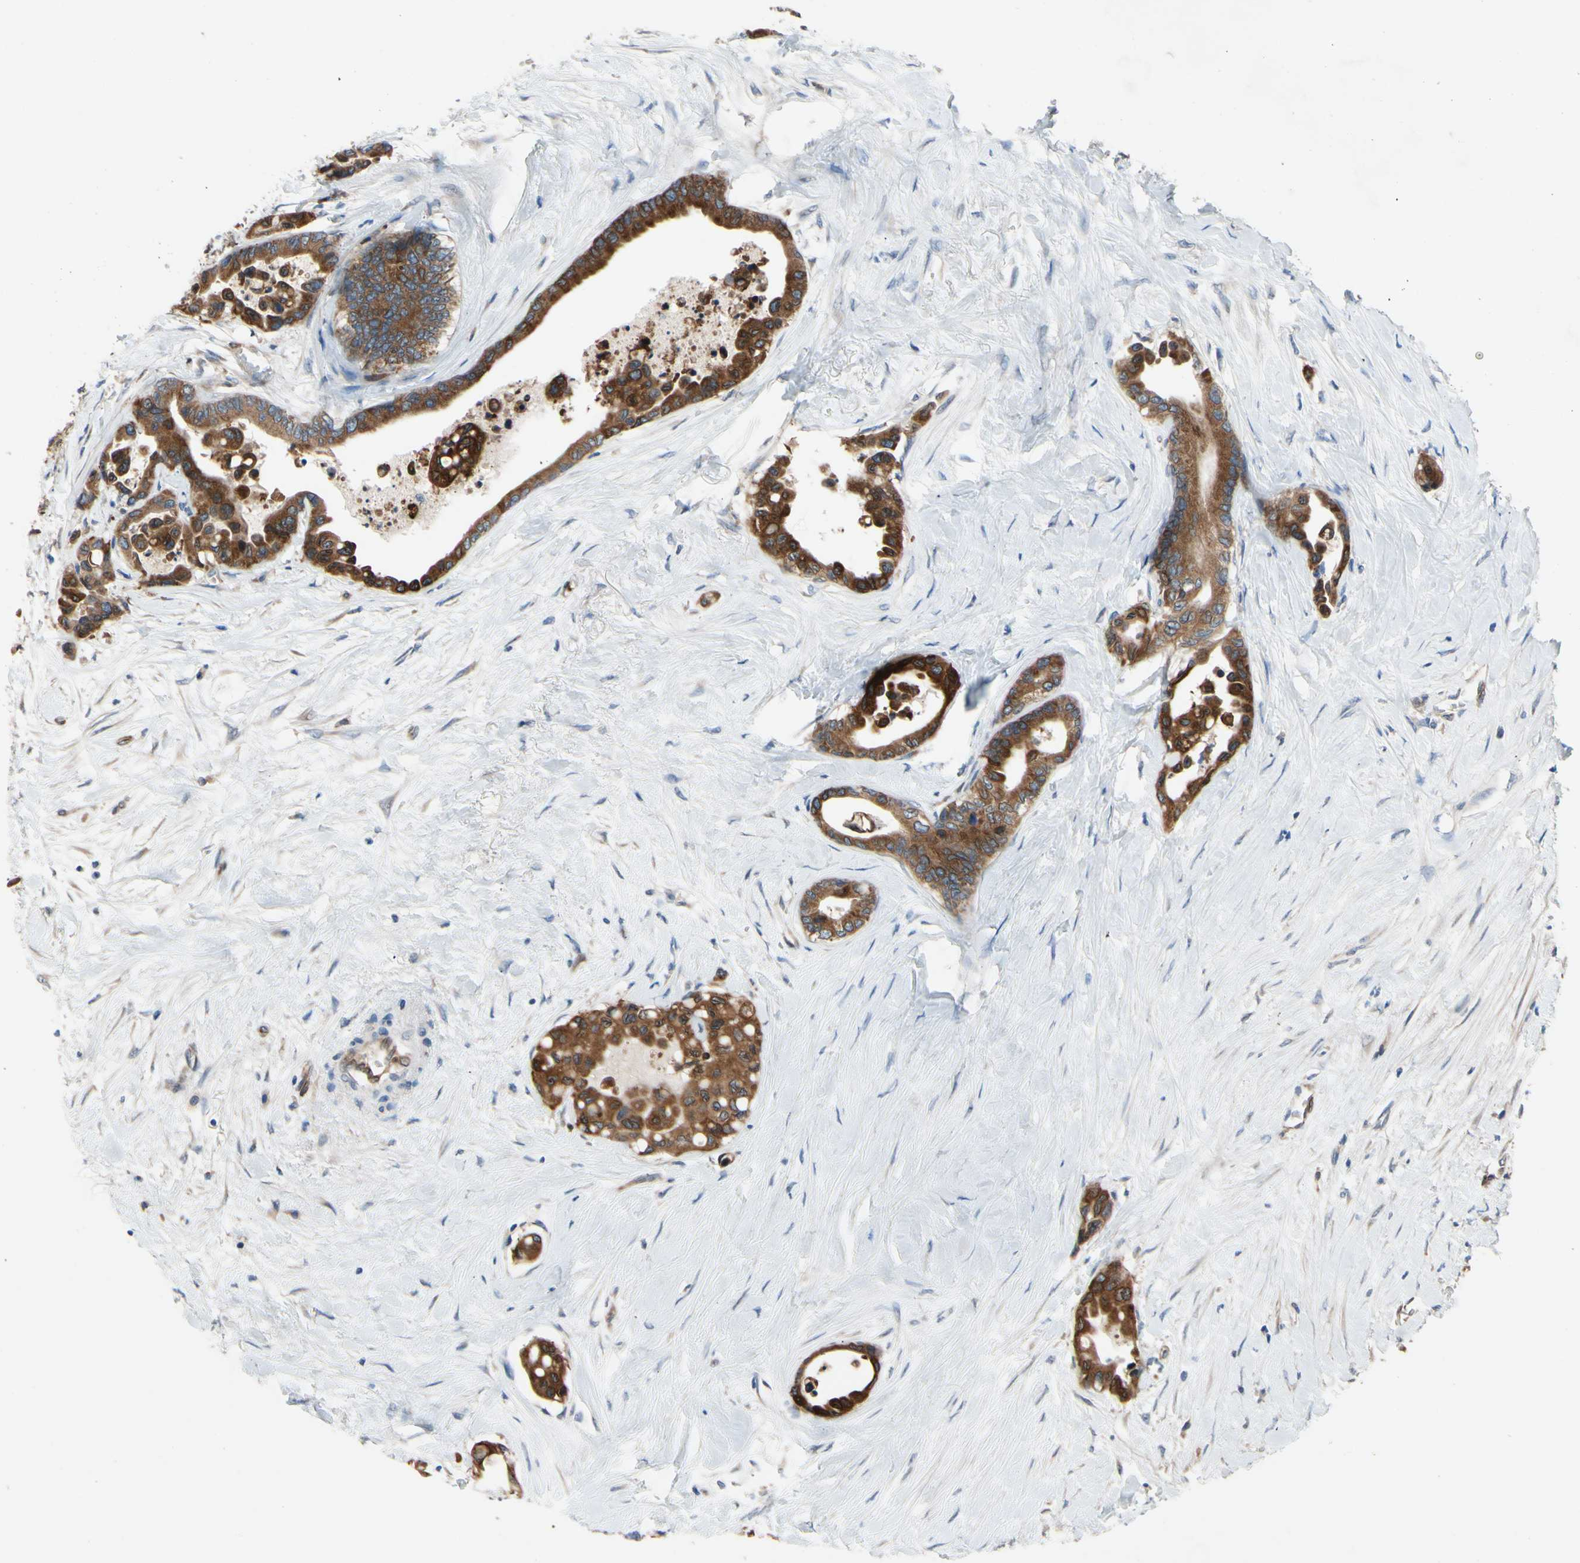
{"staining": {"intensity": "strong", "quantity": ">75%", "location": "cytoplasmic/membranous"}, "tissue": "colorectal cancer", "cell_type": "Tumor cells", "image_type": "cancer", "snomed": [{"axis": "morphology", "description": "Normal tissue, NOS"}, {"axis": "morphology", "description": "Adenocarcinoma, NOS"}, {"axis": "topography", "description": "Colon"}], "caption": "IHC photomicrograph of colorectal cancer (adenocarcinoma) stained for a protein (brown), which shows high levels of strong cytoplasmic/membranous positivity in approximately >75% of tumor cells.", "gene": "PRXL2A", "patient": {"sex": "male", "age": 82}}